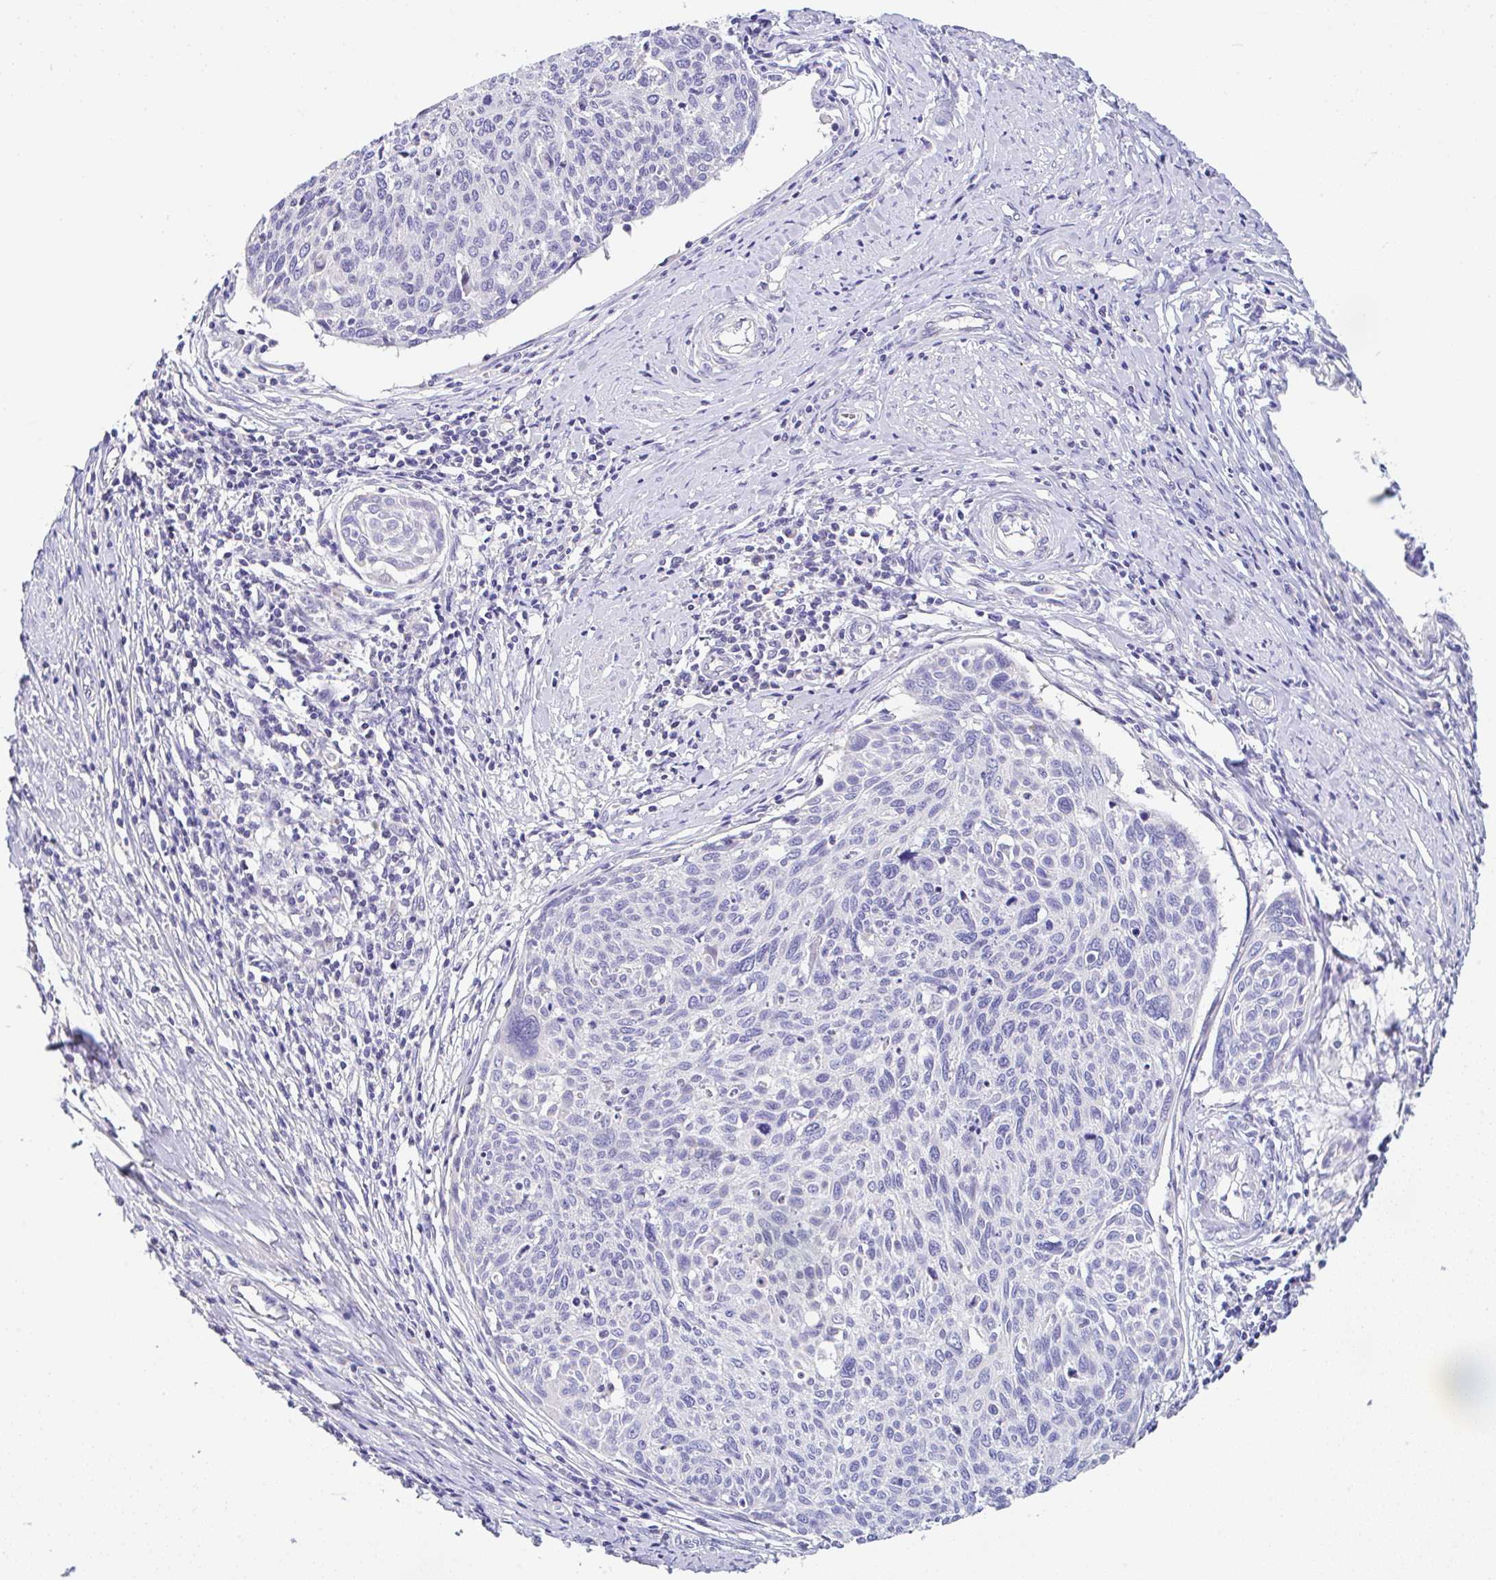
{"staining": {"intensity": "negative", "quantity": "none", "location": "none"}, "tissue": "cervical cancer", "cell_type": "Tumor cells", "image_type": "cancer", "snomed": [{"axis": "morphology", "description": "Squamous cell carcinoma, NOS"}, {"axis": "topography", "description": "Cervix"}], "caption": "Tumor cells show no significant positivity in cervical squamous cell carcinoma.", "gene": "SERPINE3", "patient": {"sex": "female", "age": 49}}